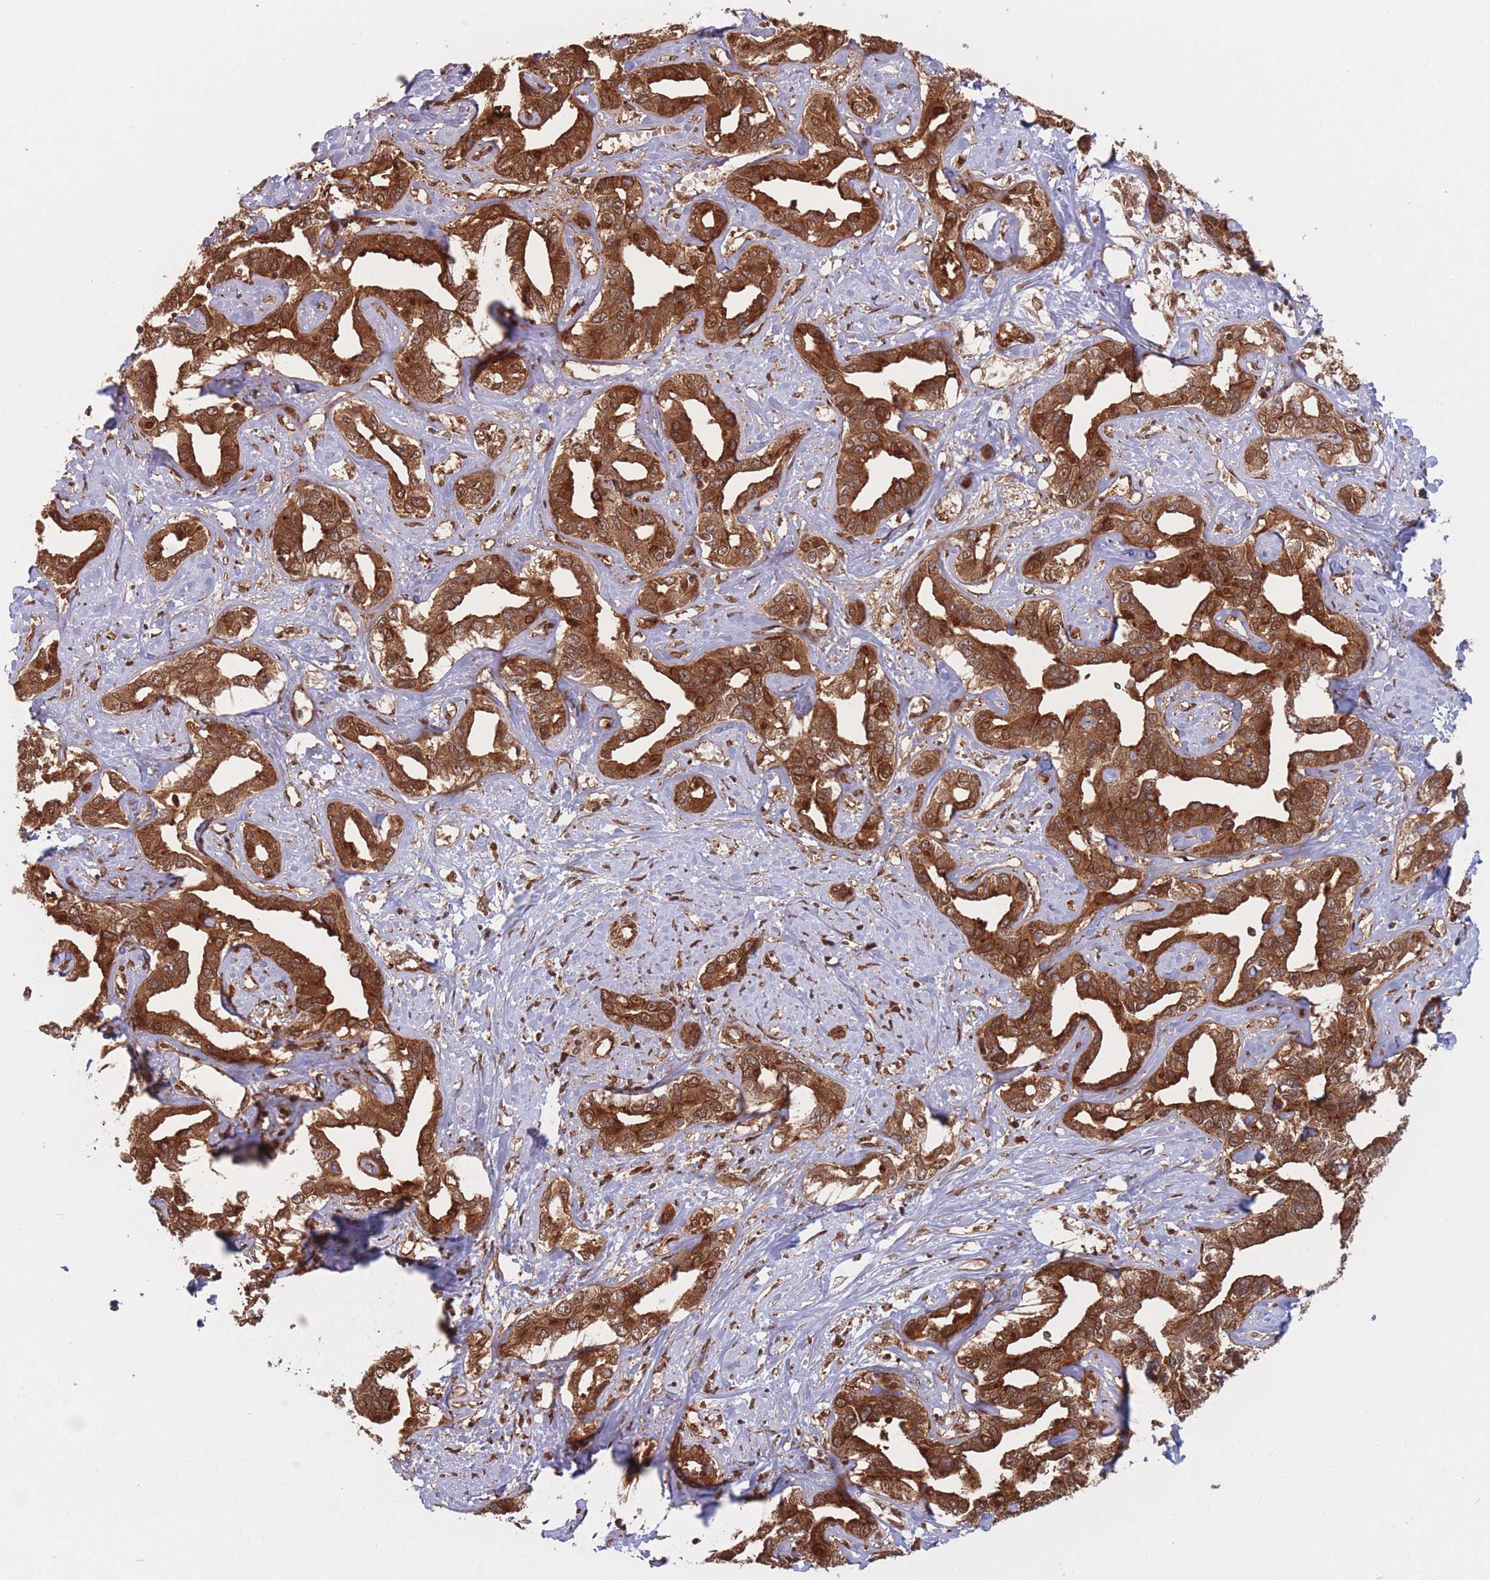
{"staining": {"intensity": "strong", "quantity": ">75%", "location": "cytoplasmic/membranous,nuclear"}, "tissue": "liver cancer", "cell_type": "Tumor cells", "image_type": "cancer", "snomed": [{"axis": "morphology", "description": "Cholangiocarcinoma"}, {"axis": "topography", "description": "Liver"}], "caption": "Immunohistochemical staining of human cholangiocarcinoma (liver) shows high levels of strong cytoplasmic/membranous and nuclear protein expression in approximately >75% of tumor cells.", "gene": "PODXL2", "patient": {"sex": "male", "age": 59}}